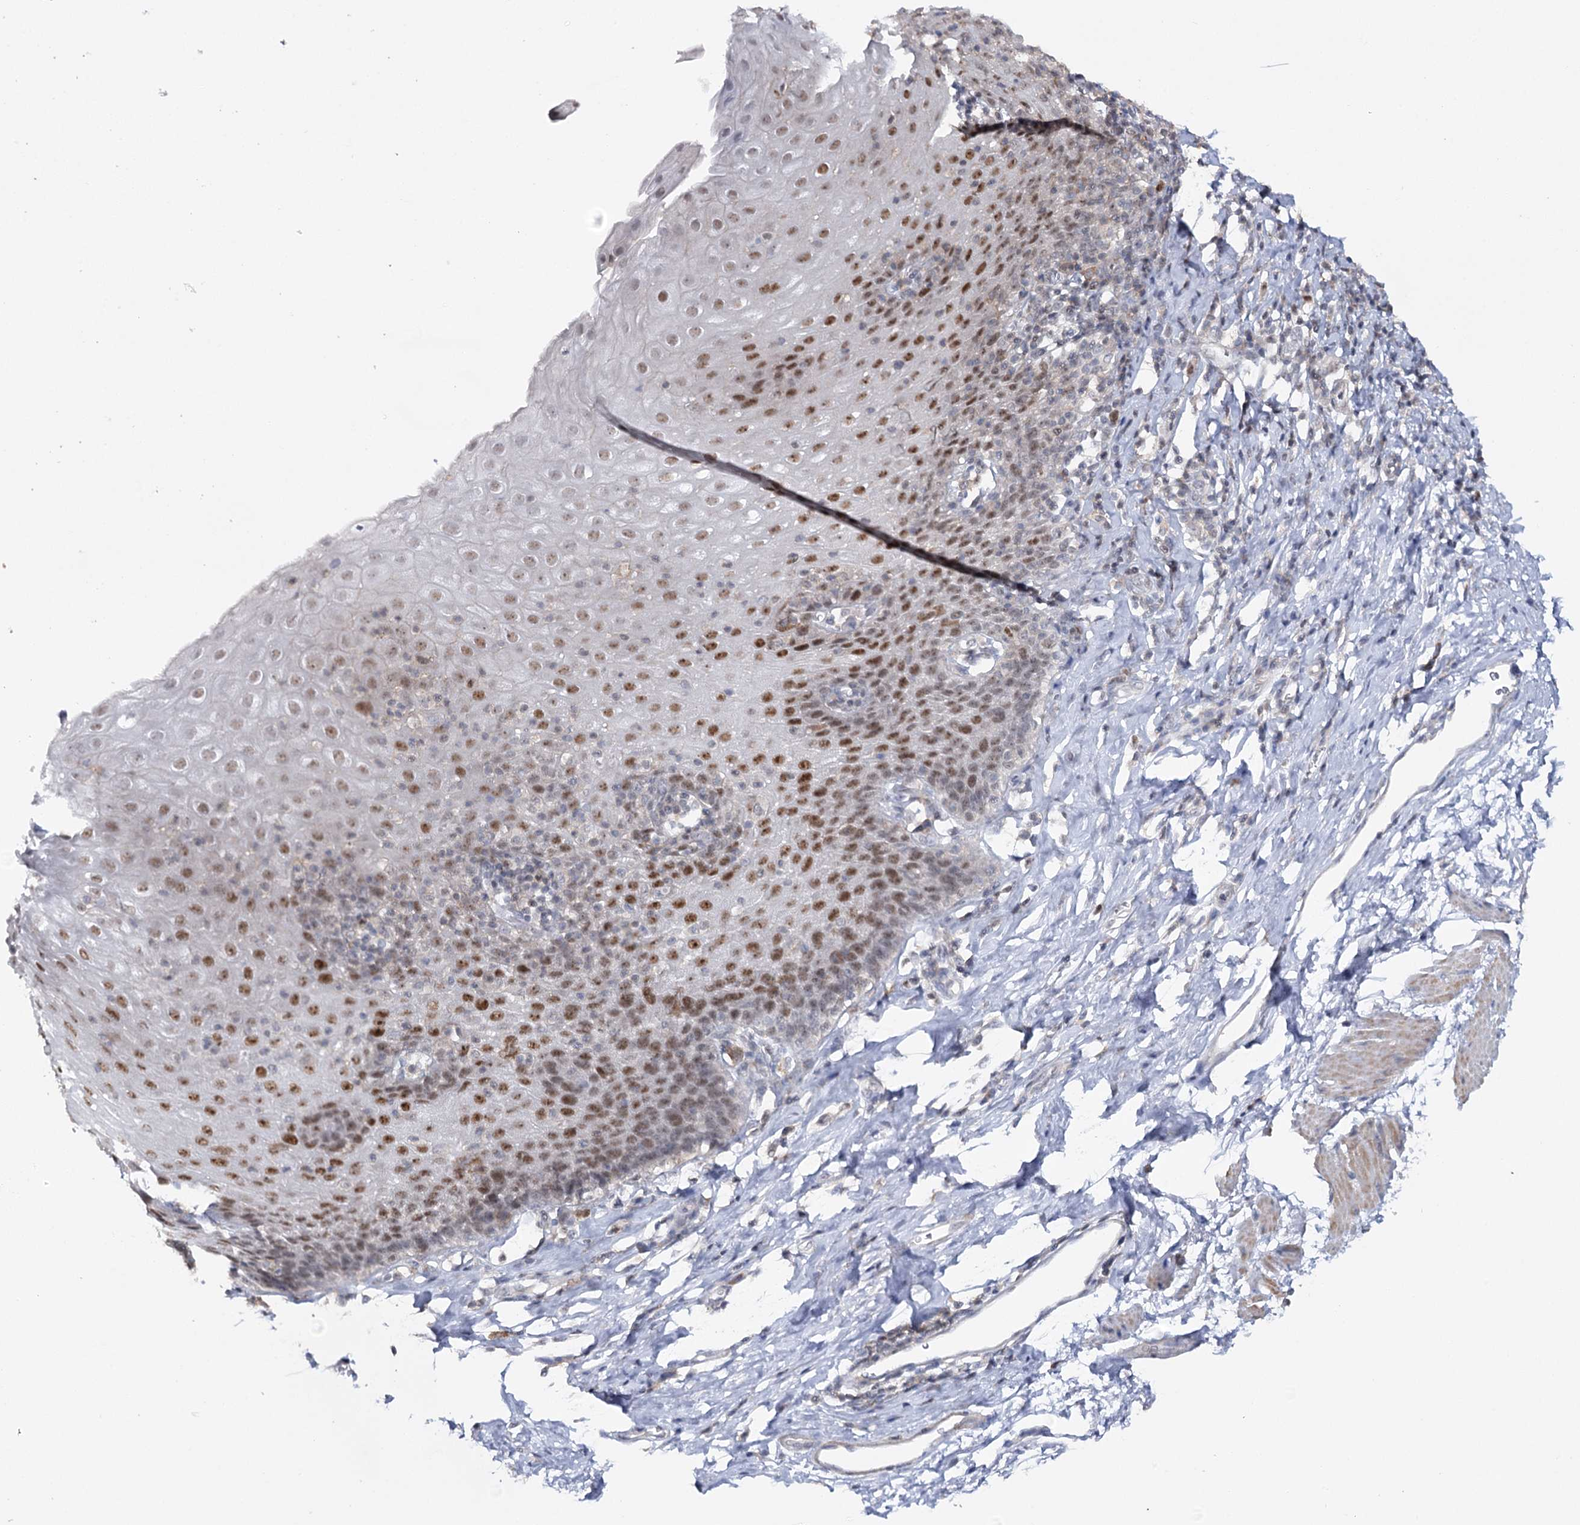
{"staining": {"intensity": "moderate", "quantity": "25%-75%", "location": "nuclear"}, "tissue": "esophagus", "cell_type": "Squamous epithelial cells", "image_type": "normal", "snomed": [{"axis": "morphology", "description": "Normal tissue, NOS"}, {"axis": "topography", "description": "Esophagus"}], "caption": "Esophagus stained for a protein shows moderate nuclear positivity in squamous epithelial cells. (DAB IHC with brightfield microscopy, high magnification).", "gene": "ZC3H8", "patient": {"sex": "female", "age": 61}}